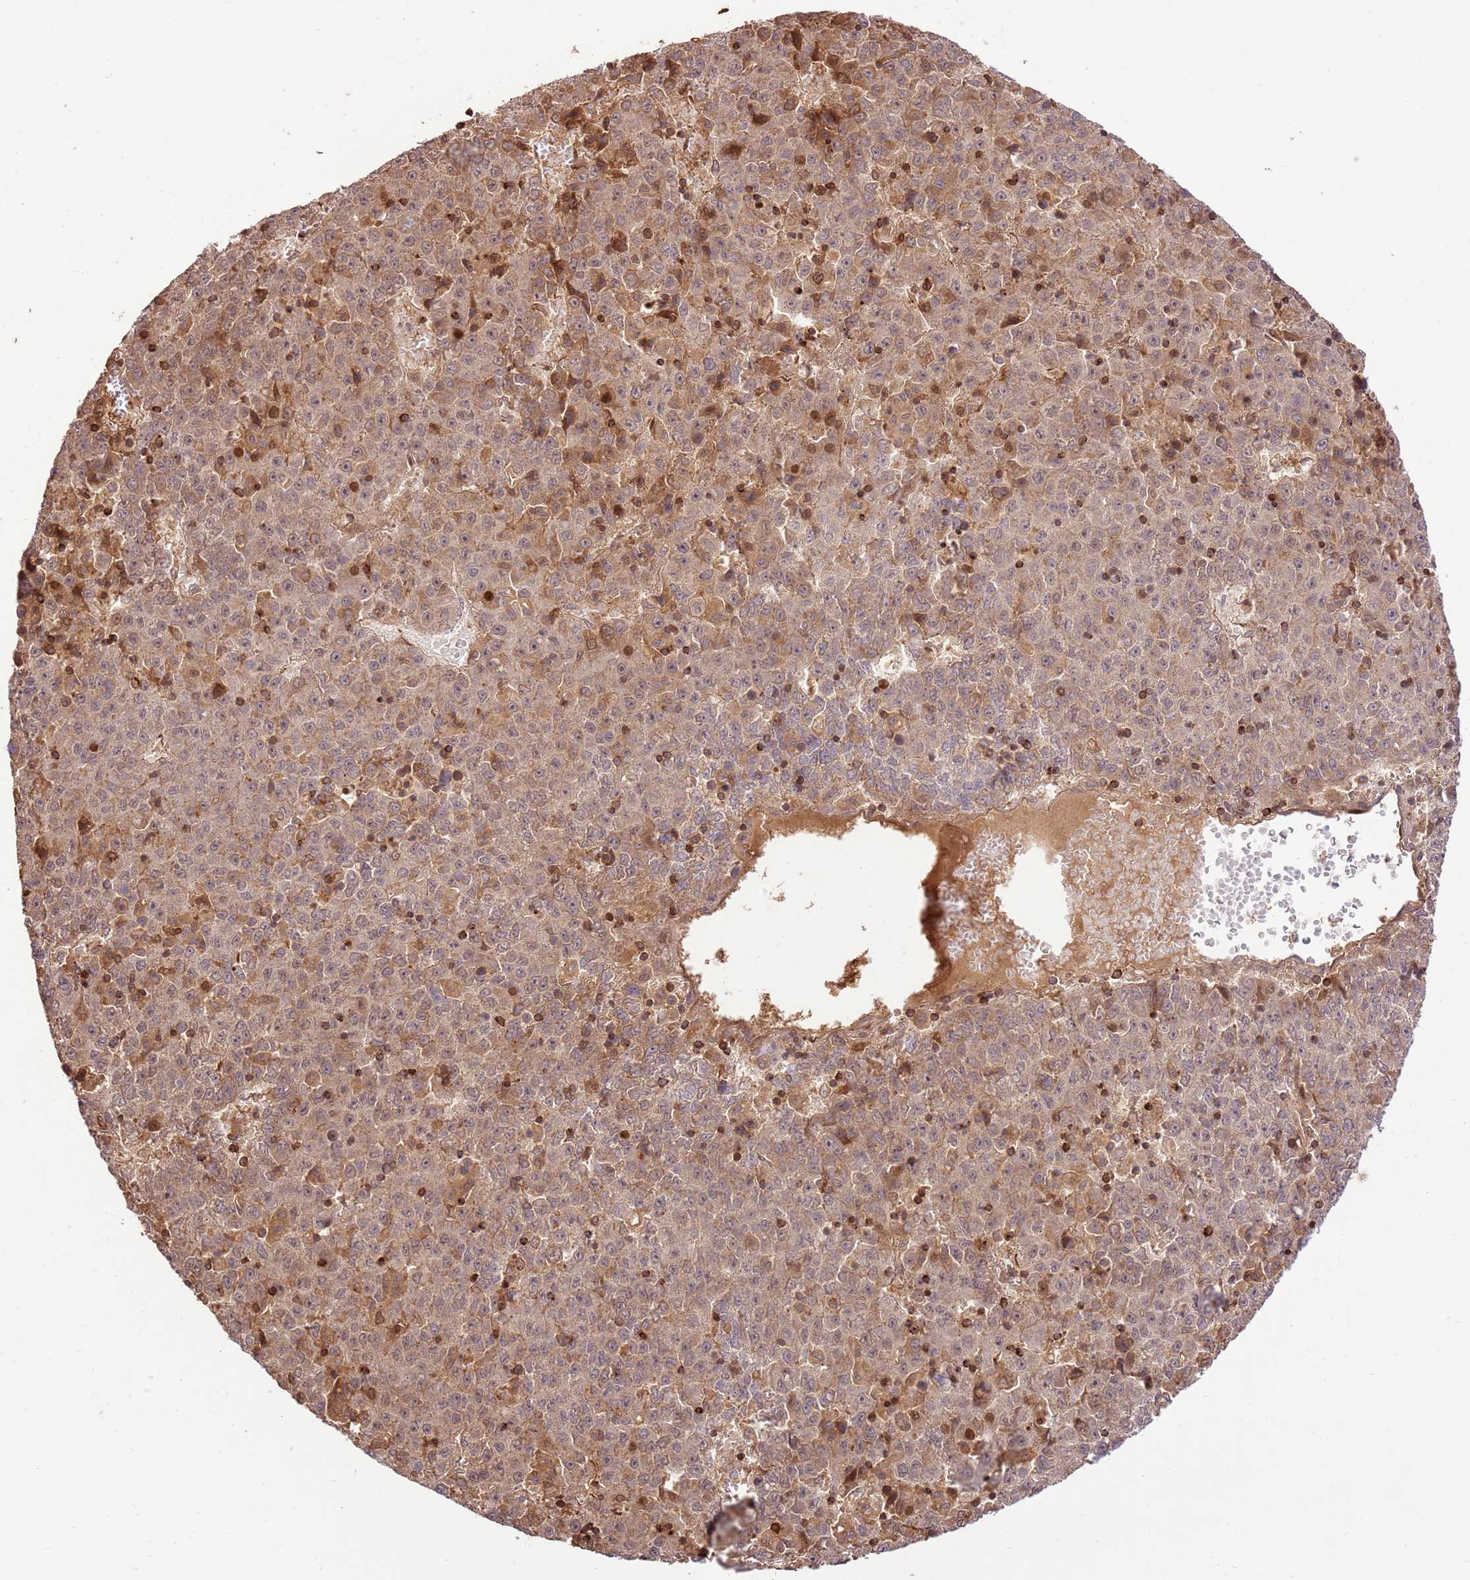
{"staining": {"intensity": "weak", "quantity": ">75%", "location": "cytoplasmic/membranous"}, "tissue": "liver cancer", "cell_type": "Tumor cells", "image_type": "cancer", "snomed": [{"axis": "morphology", "description": "Carcinoma, Hepatocellular, NOS"}, {"axis": "topography", "description": "Liver"}], "caption": "Immunohistochemistry photomicrograph of liver hepatocellular carcinoma stained for a protein (brown), which reveals low levels of weak cytoplasmic/membranous positivity in about >75% of tumor cells.", "gene": "KATNAL2", "patient": {"sex": "female", "age": 53}}